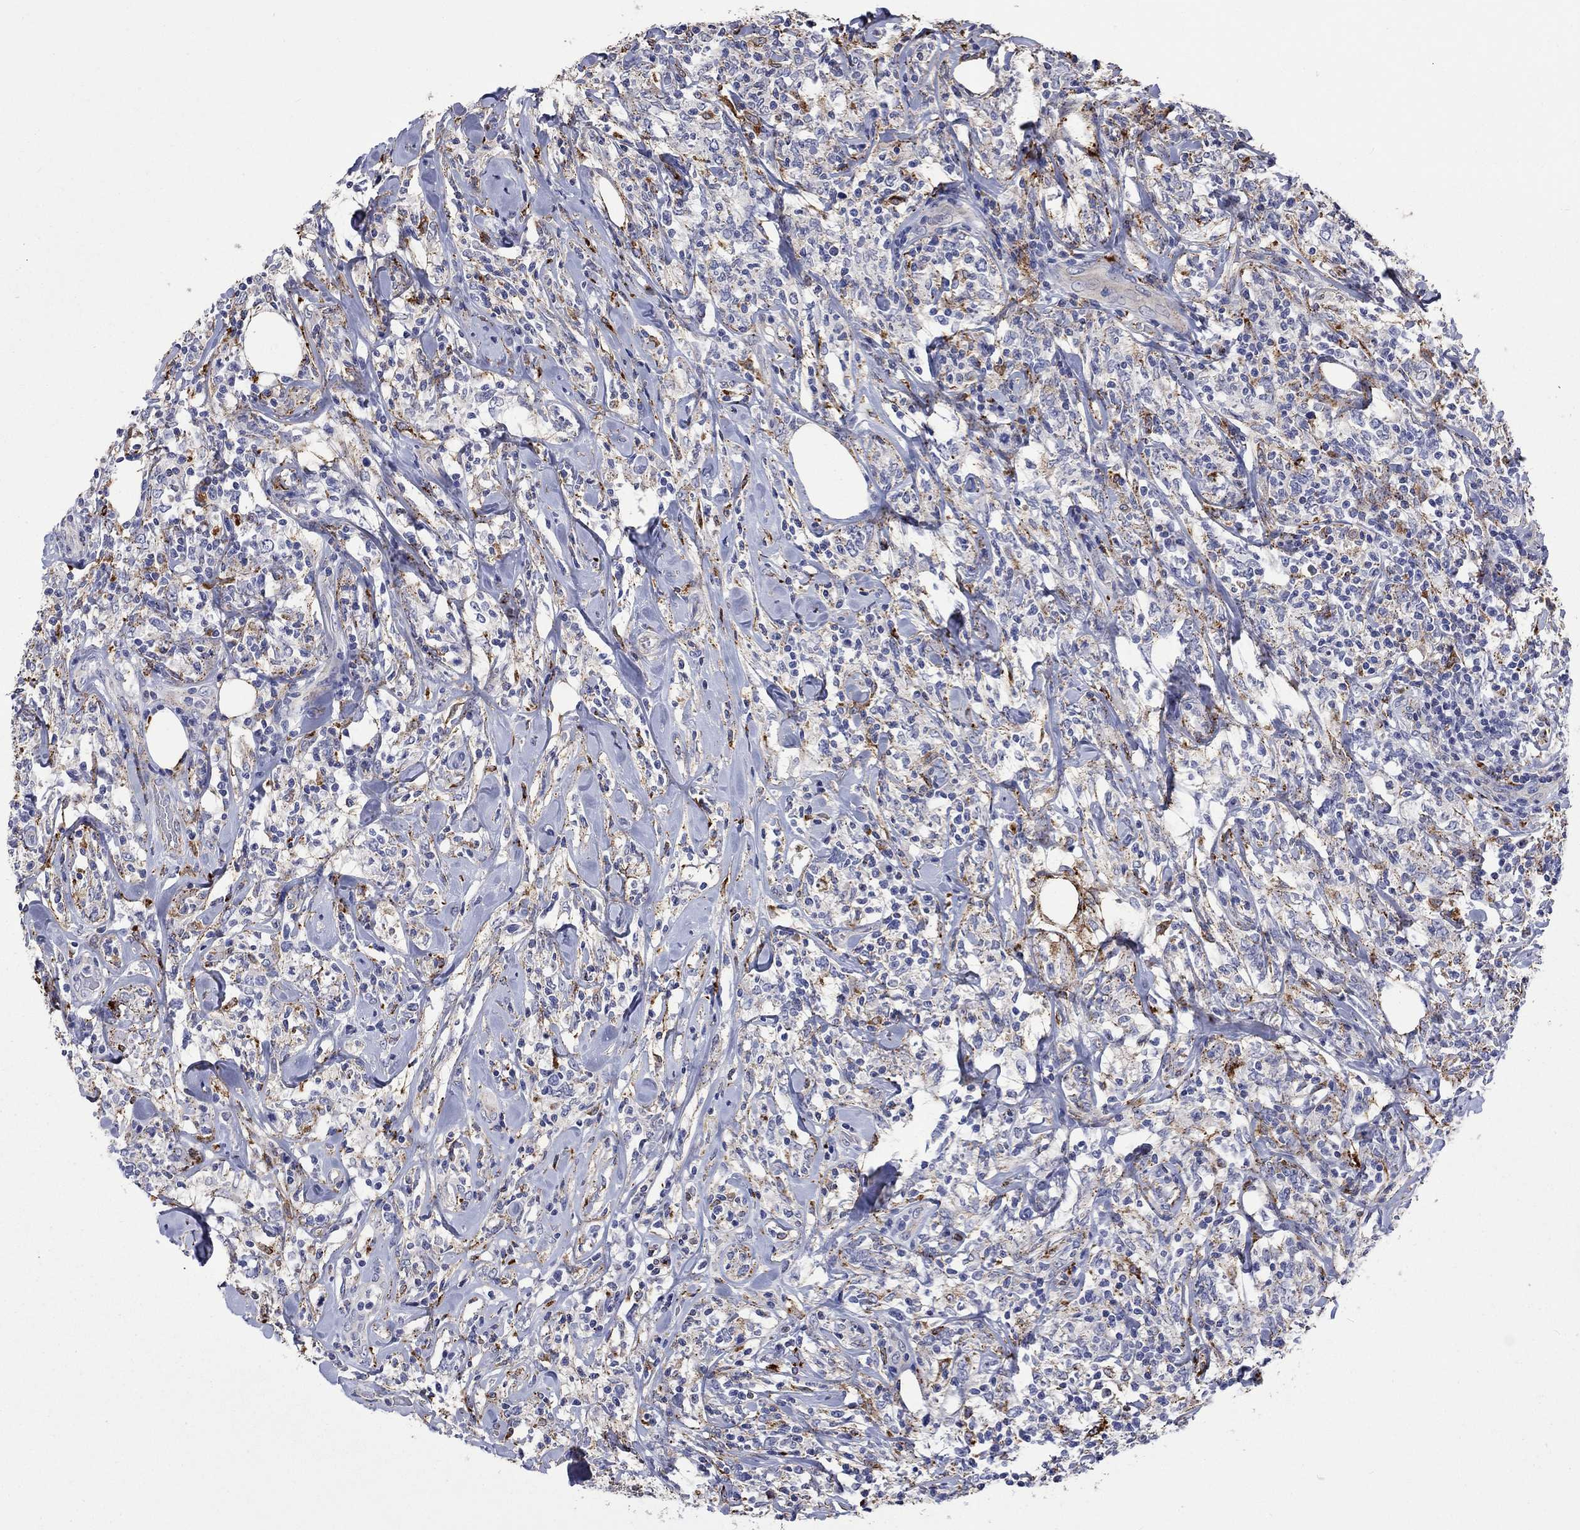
{"staining": {"intensity": "strong", "quantity": "<25%", "location": "cytoplasmic/membranous"}, "tissue": "lymphoma", "cell_type": "Tumor cells", "image_type": "cancer", "snomed": [{"axis": "morphology", "description": "Malignant lymphoma, non-Hodgkin's type, High grade"}, {"axis": "topography", "description": "Lymph node"}], "caption": "Immunohistochemical staining of human lymphoma reveals medium levels of strong cytoplasmic/membranous staining in about <25% of tumor cells.", "gene": "CTSB", "patient": {"sex": "female", "age": 84}}